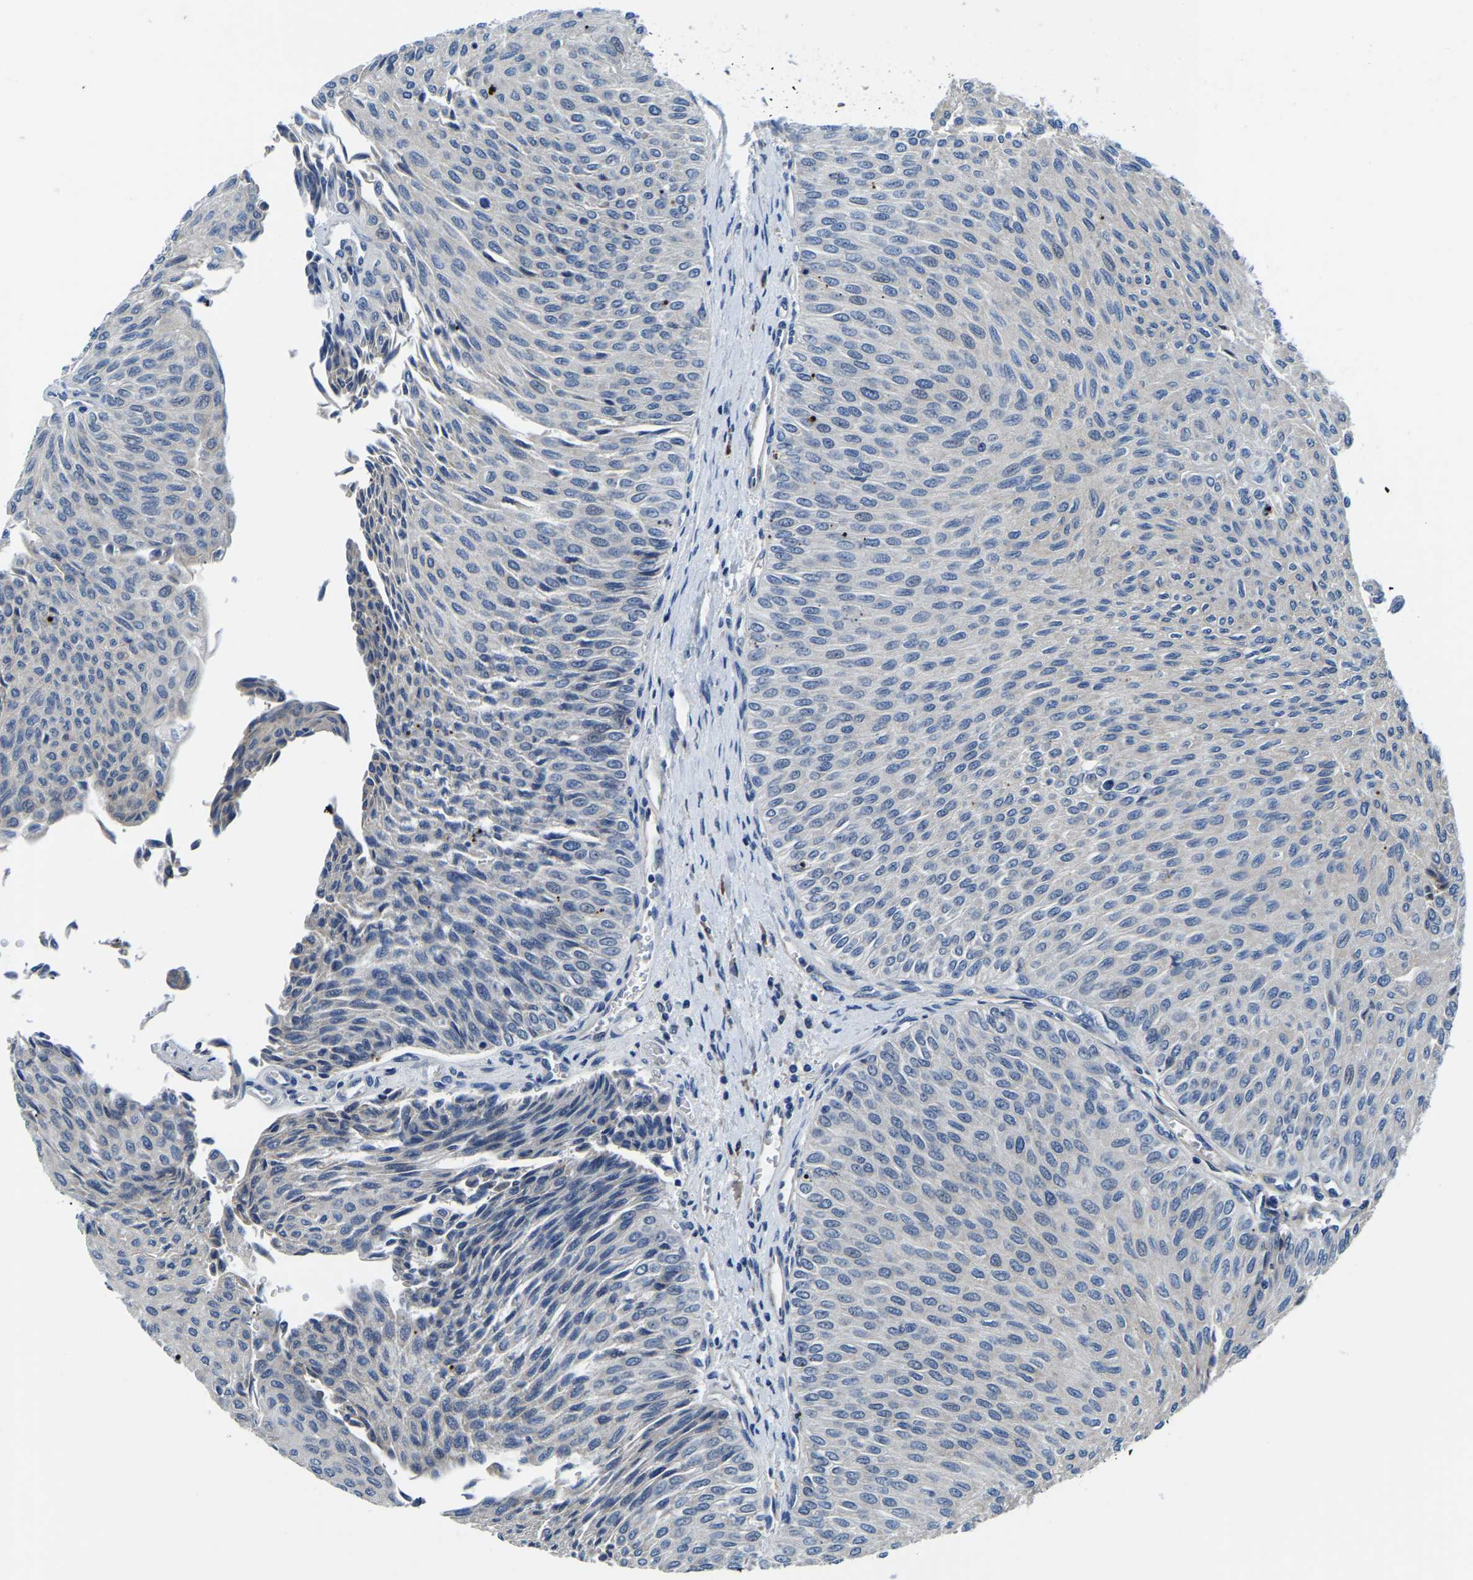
{"staining": {"intensity": "negative", "quantity": "none", "location": "none"}, "tissue": "urothelial cancer", "cell_type": "Tumor cells", "image_type": "cancer", "snomed": [{"axis": "morphology", "description": "Urothelial carcinoma, Low grade"}, {"axis": "topography", "description": "Urinary bladder"}], "caption": "A photomicrograph of urothelial cancer stained for a protein demonstrates no brown staining in tumor cells.", "gene": "LIAS", "patient": {"sex": "male", "age": 78}}